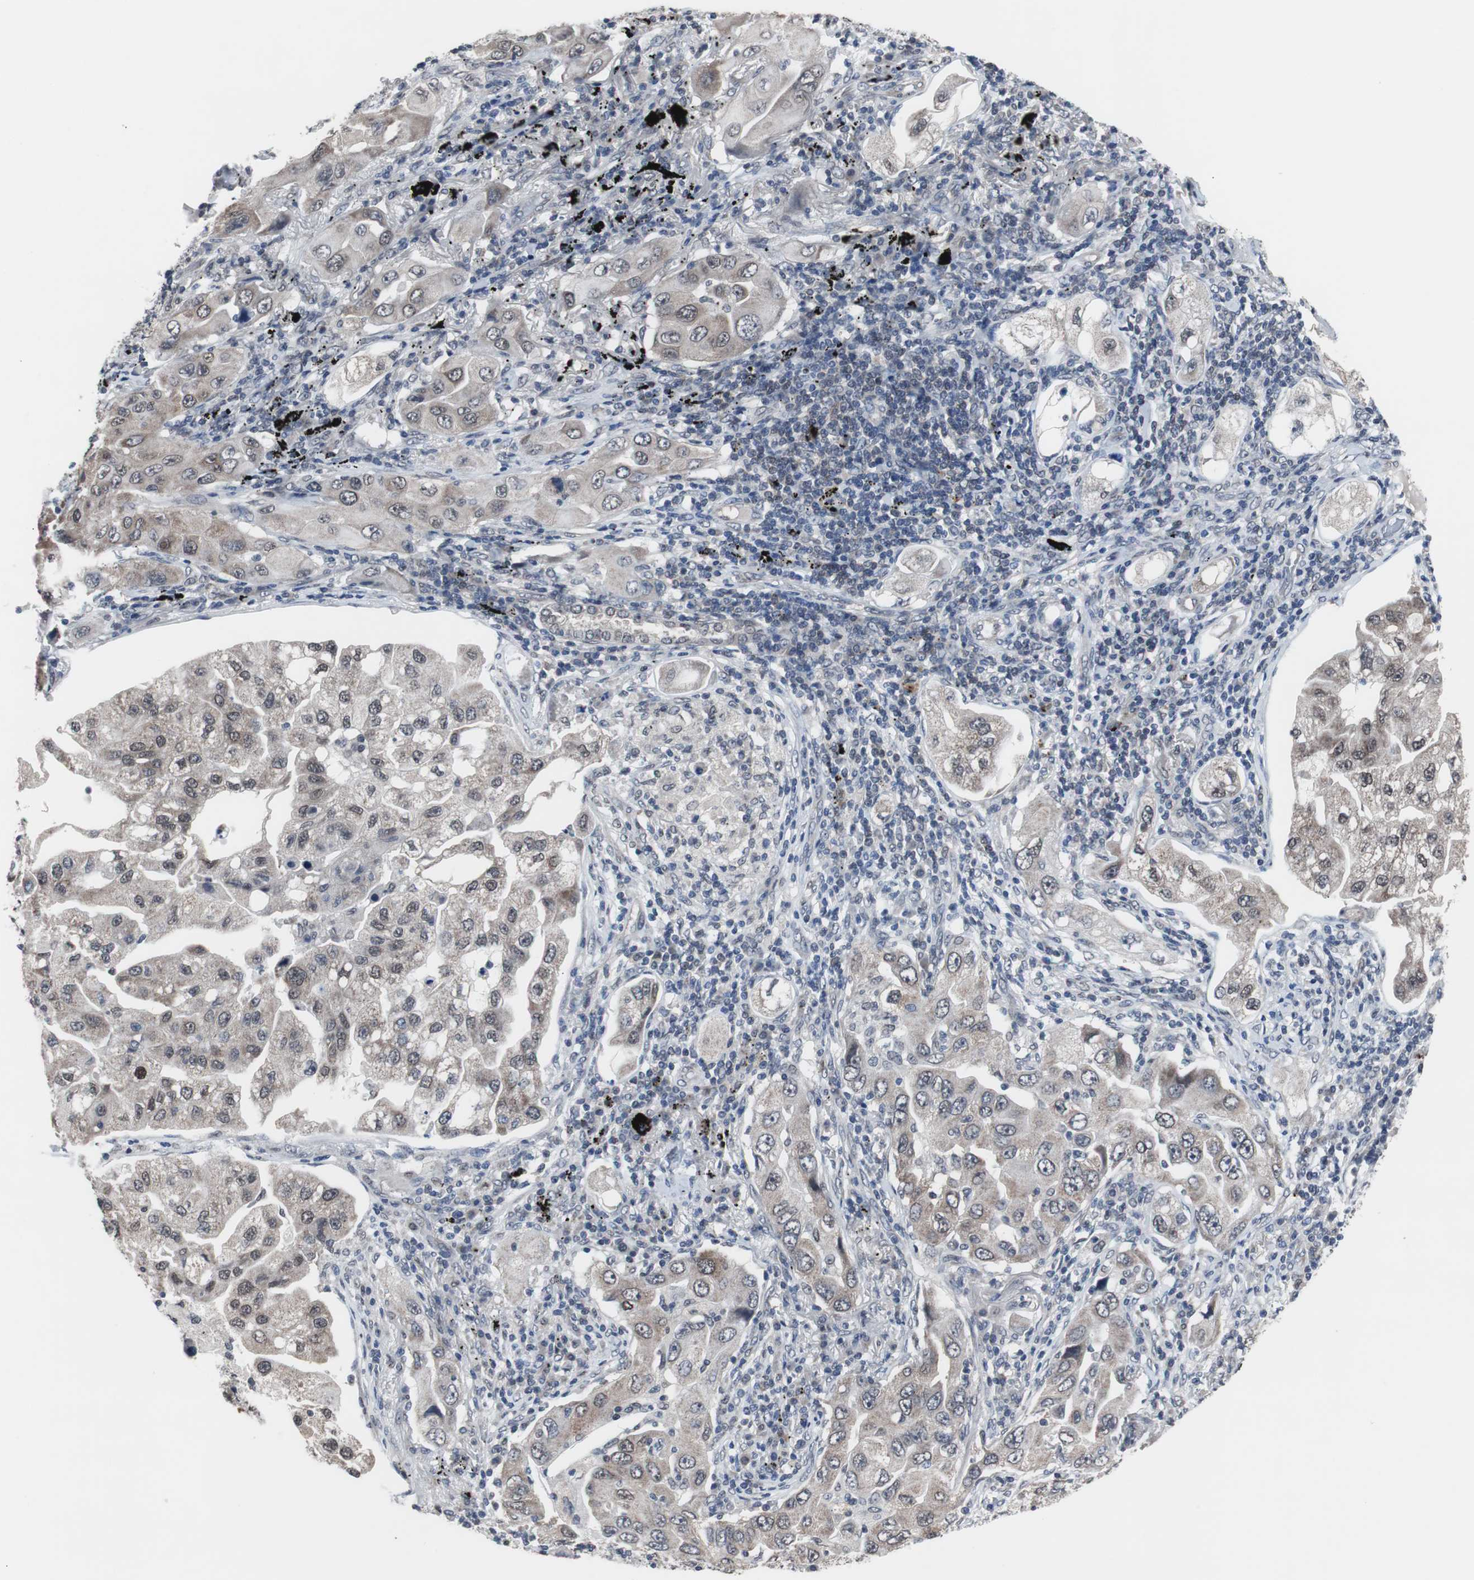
{"staining": {"intensity": "weak", "quantity": ">75%", "location": "cytoplasmic/membranous,nuclear"}, "tissue": "lung cancer", "cell_type": "Tumor cells", "image_type": "cancer", "snomed": [{"axis": "morphology", "description": "Adenocarcinoma, NOS"}, {"axis": "topography", "description": "Lung"}], "caption": "Immunohistochemistry (IHC) photomicrograph of neoplastic tissue: adenocarcinoma (lung) stained using IHC demonstrates low levels of weak protein expression localized specifically in the cytoplasmic/membranous and nuclear of tumor cells, appearing as a cytoplasmic/membranous and nuclear brown color.", "gene": "RBM47", "patient": {"sex": "female", "age": 65}}